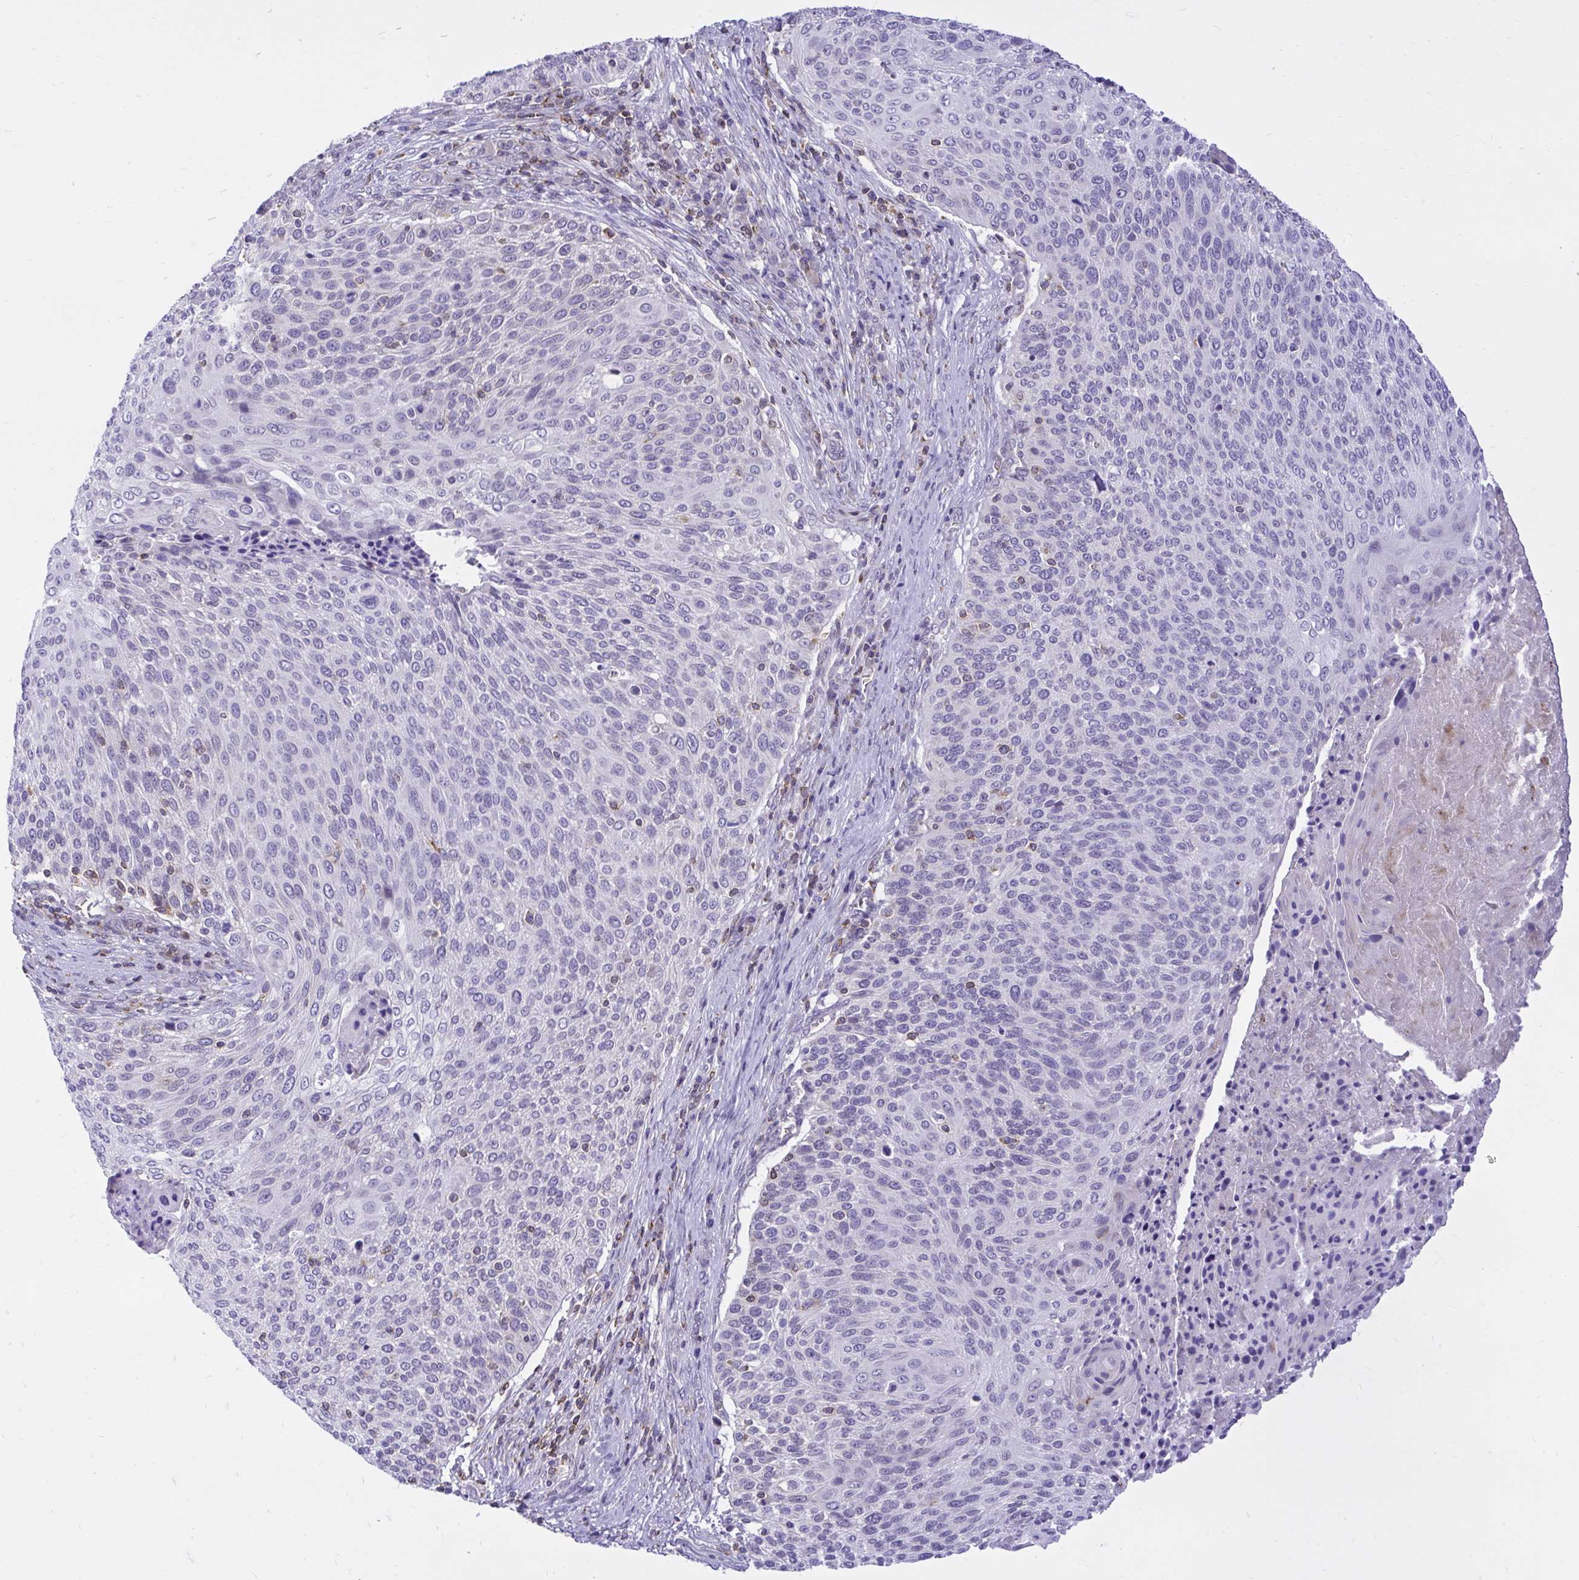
{"staining": {"intensity": "negative", "quantity": "none", "location": "none"}, "tissue": "cervical cancer", "cell_type": "Tumor cells", "image_type": "cancer", "snomed": [{"axis": "morphology", "description": "Squamous cell carcinoma, NOS"}, {"axis": "topography", "description": "Cervix"}], "caption": "This is an immunohistochemistry (IHC) histopathology image of human cervical squamous cell carcinoma. There is no expression in tumor cells.", "gene": "CXCL8", "patient": {"sex": "female", "age": 31}}